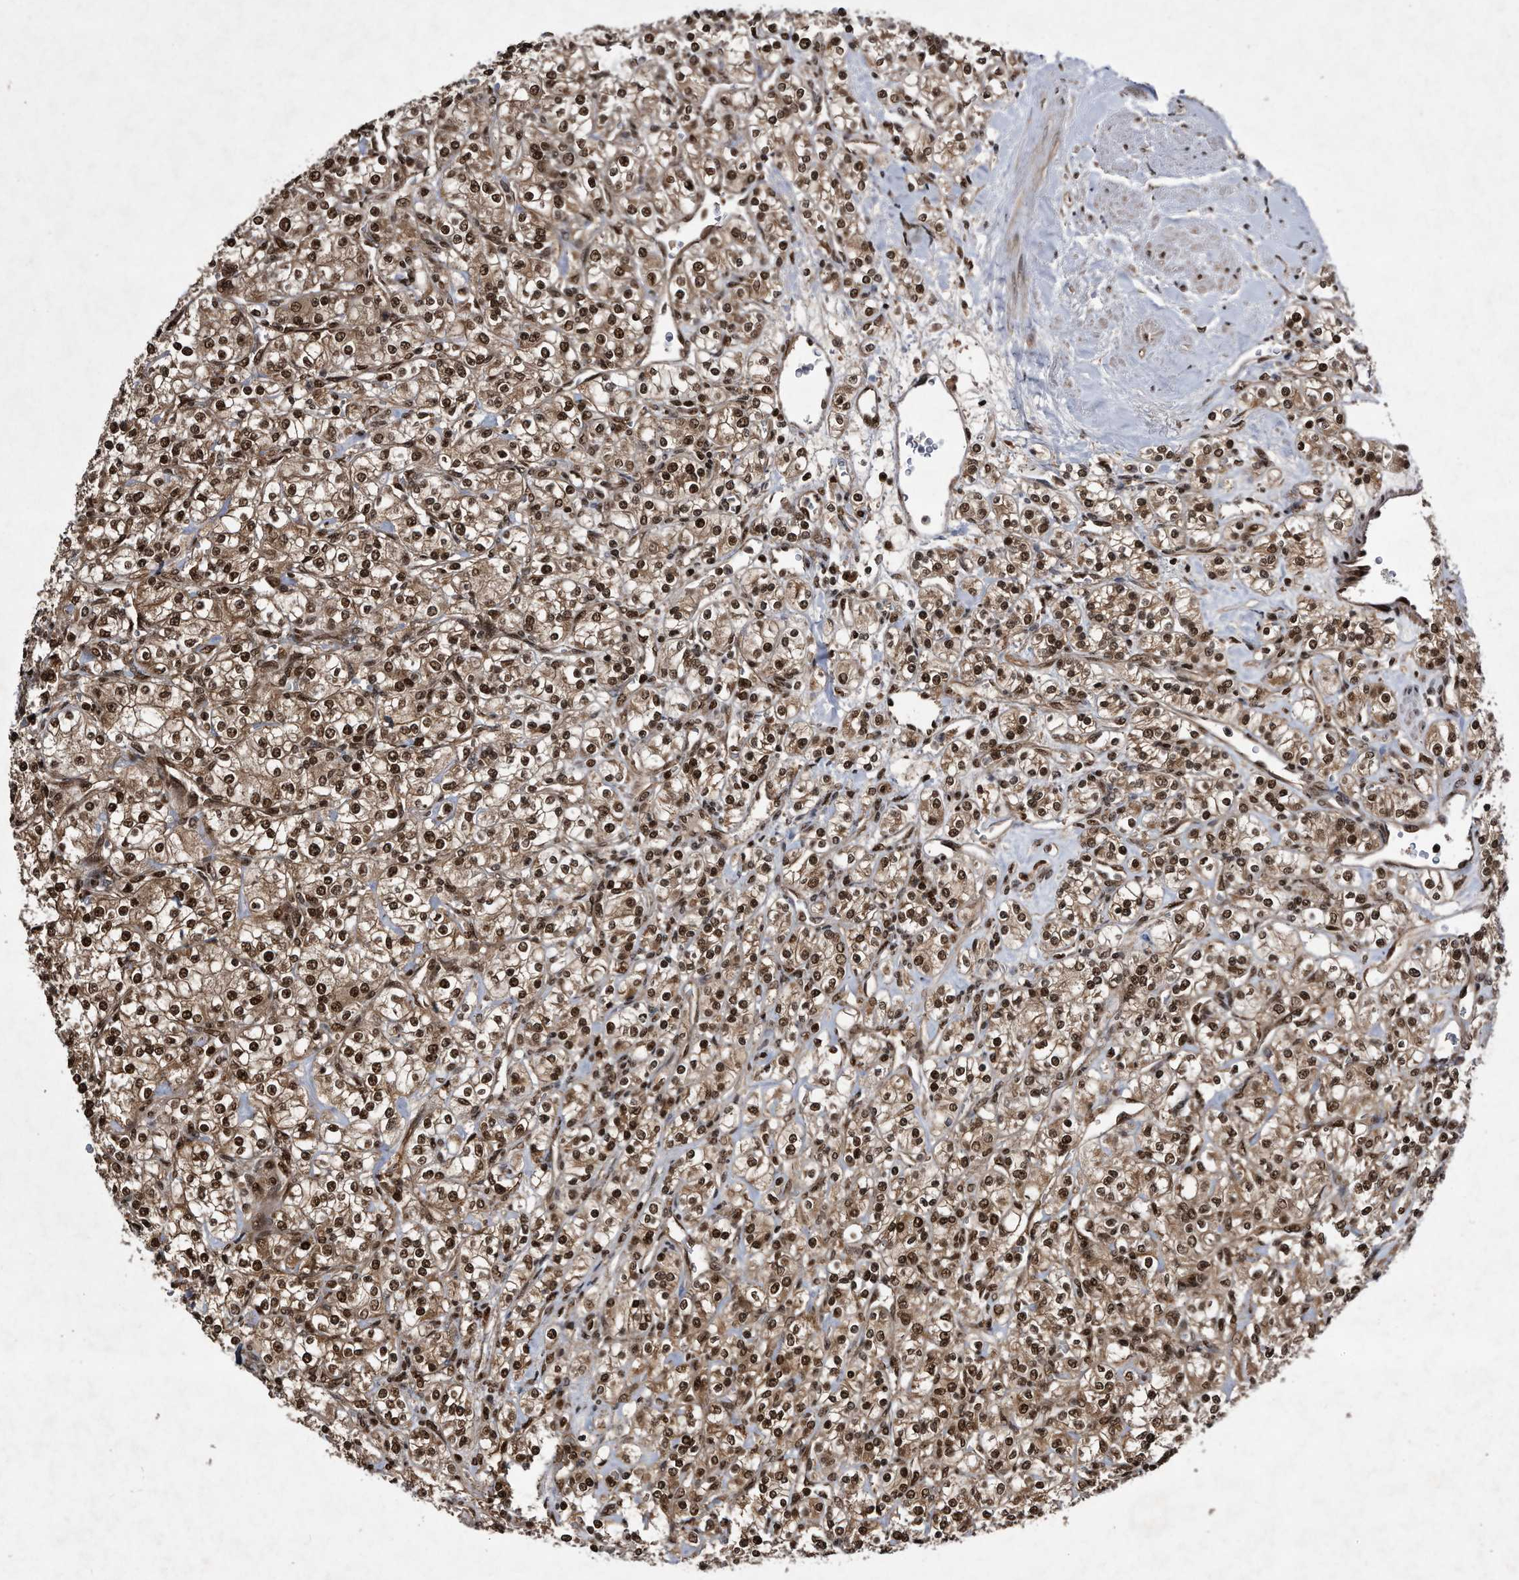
{"staining": {"intensity": "moderate", "quantity": ">75%", "location": "cytoplasmic/membranous,nuclear"}, "tissue": "renal cancer", "cell_type": "Tumor cells", "image_type": "cancer", "snomed": [{"axis": "morphology", "description": "Adenocarcinoma, NOS"}, {"axis": "topography", "description": "Kidney"}], "caption": "A brown stain shows moderate cytoplasmic/membranous and nuclear staining of a protein in renal cancer tumor cells.", "gene": "RAD23B", "patient": {"sex": "male", "age": 77}}